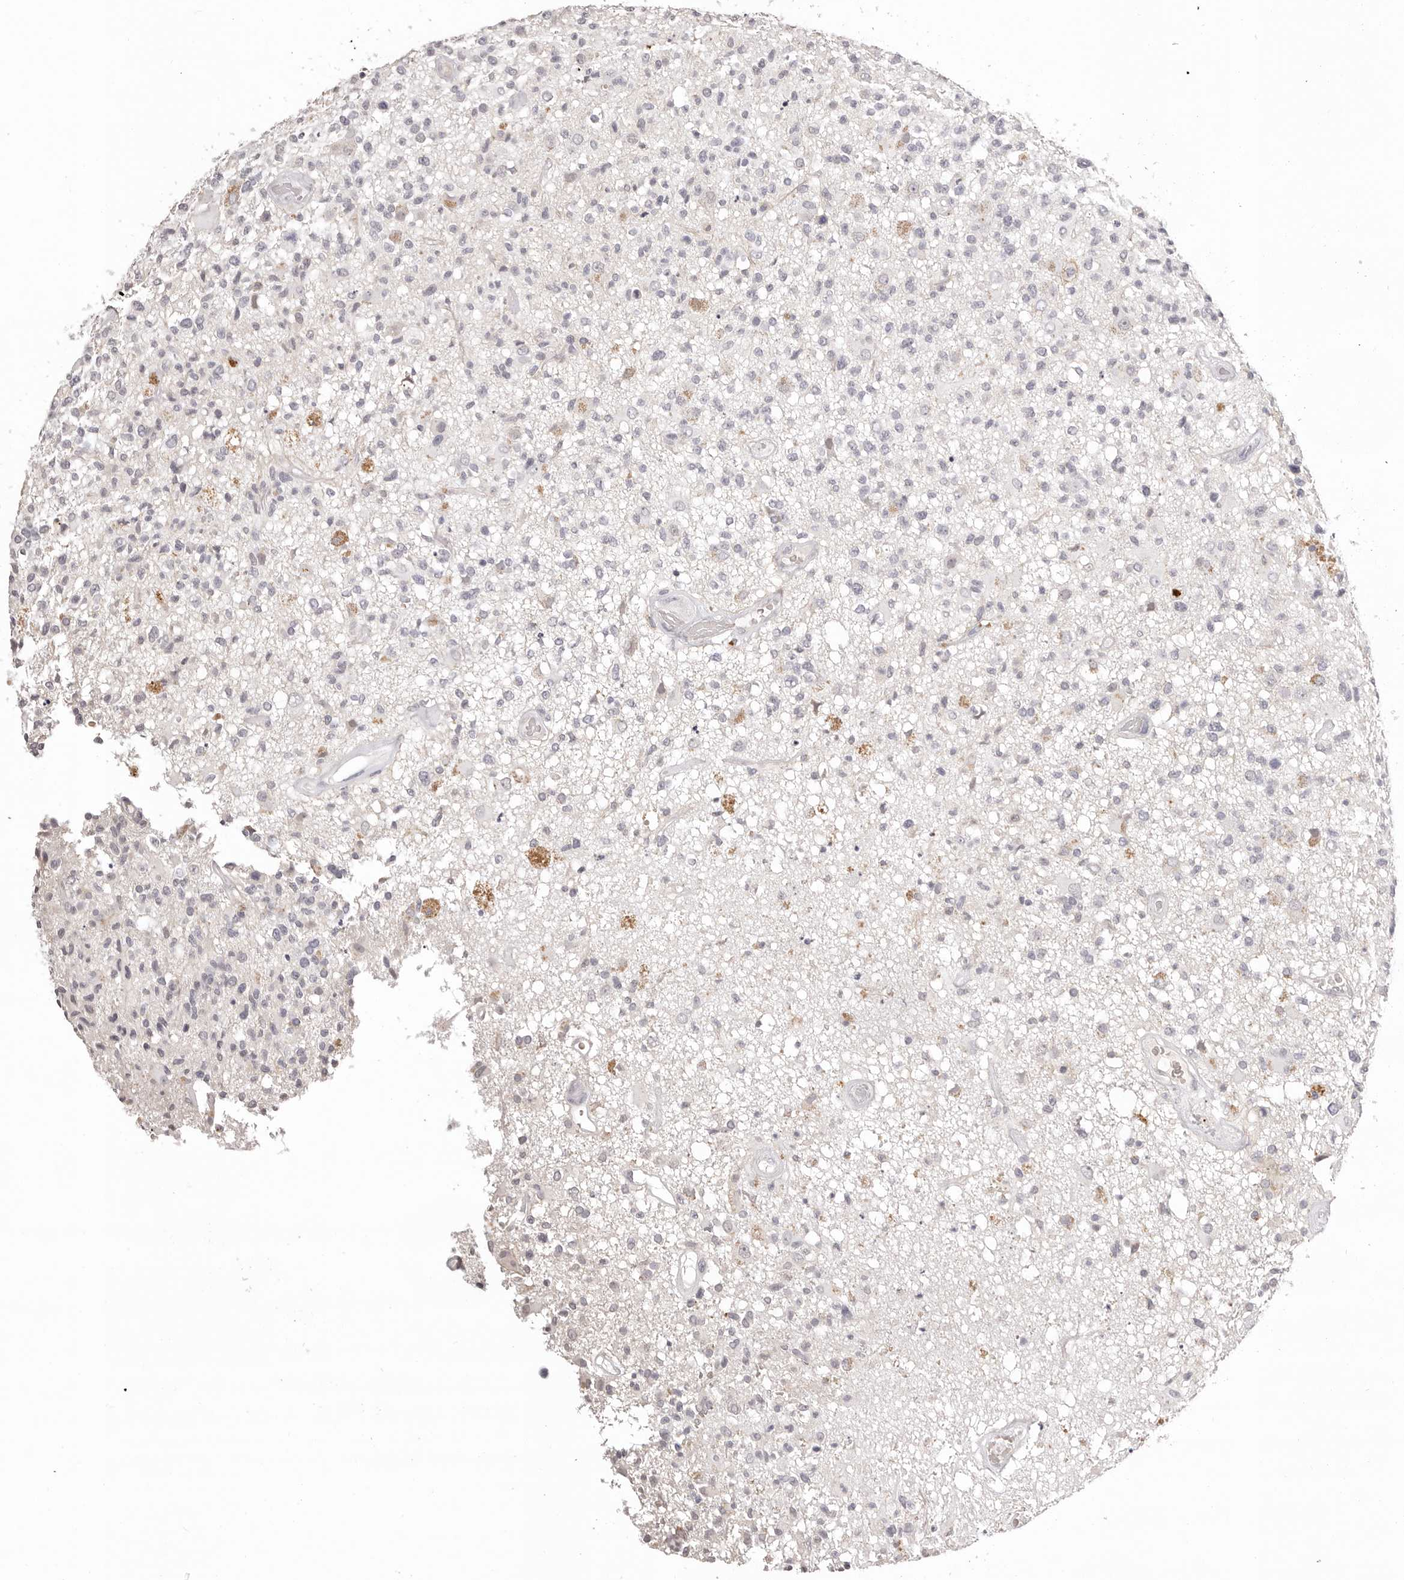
{"staining": {"intensity": "negative", "quantity": "none", "location": "none"}, "tissue": "glioma", "cell_type": "Tumor cells", "image_type": "cancer", "snomed": [{"axis": "morphology", "description": "Glioma, malignant, High grade"}, {"axis": "morphology", "description": "Glioblastoma, NOS"}, {"axis": "topography", "description": "Brain"}], "caption": "The micrograph reveals no staining of tumor cells in glioma. Nuclei are stained in blue.", "gene": "PCDHB6", "patient": {"sex": "male", "age": 60}}